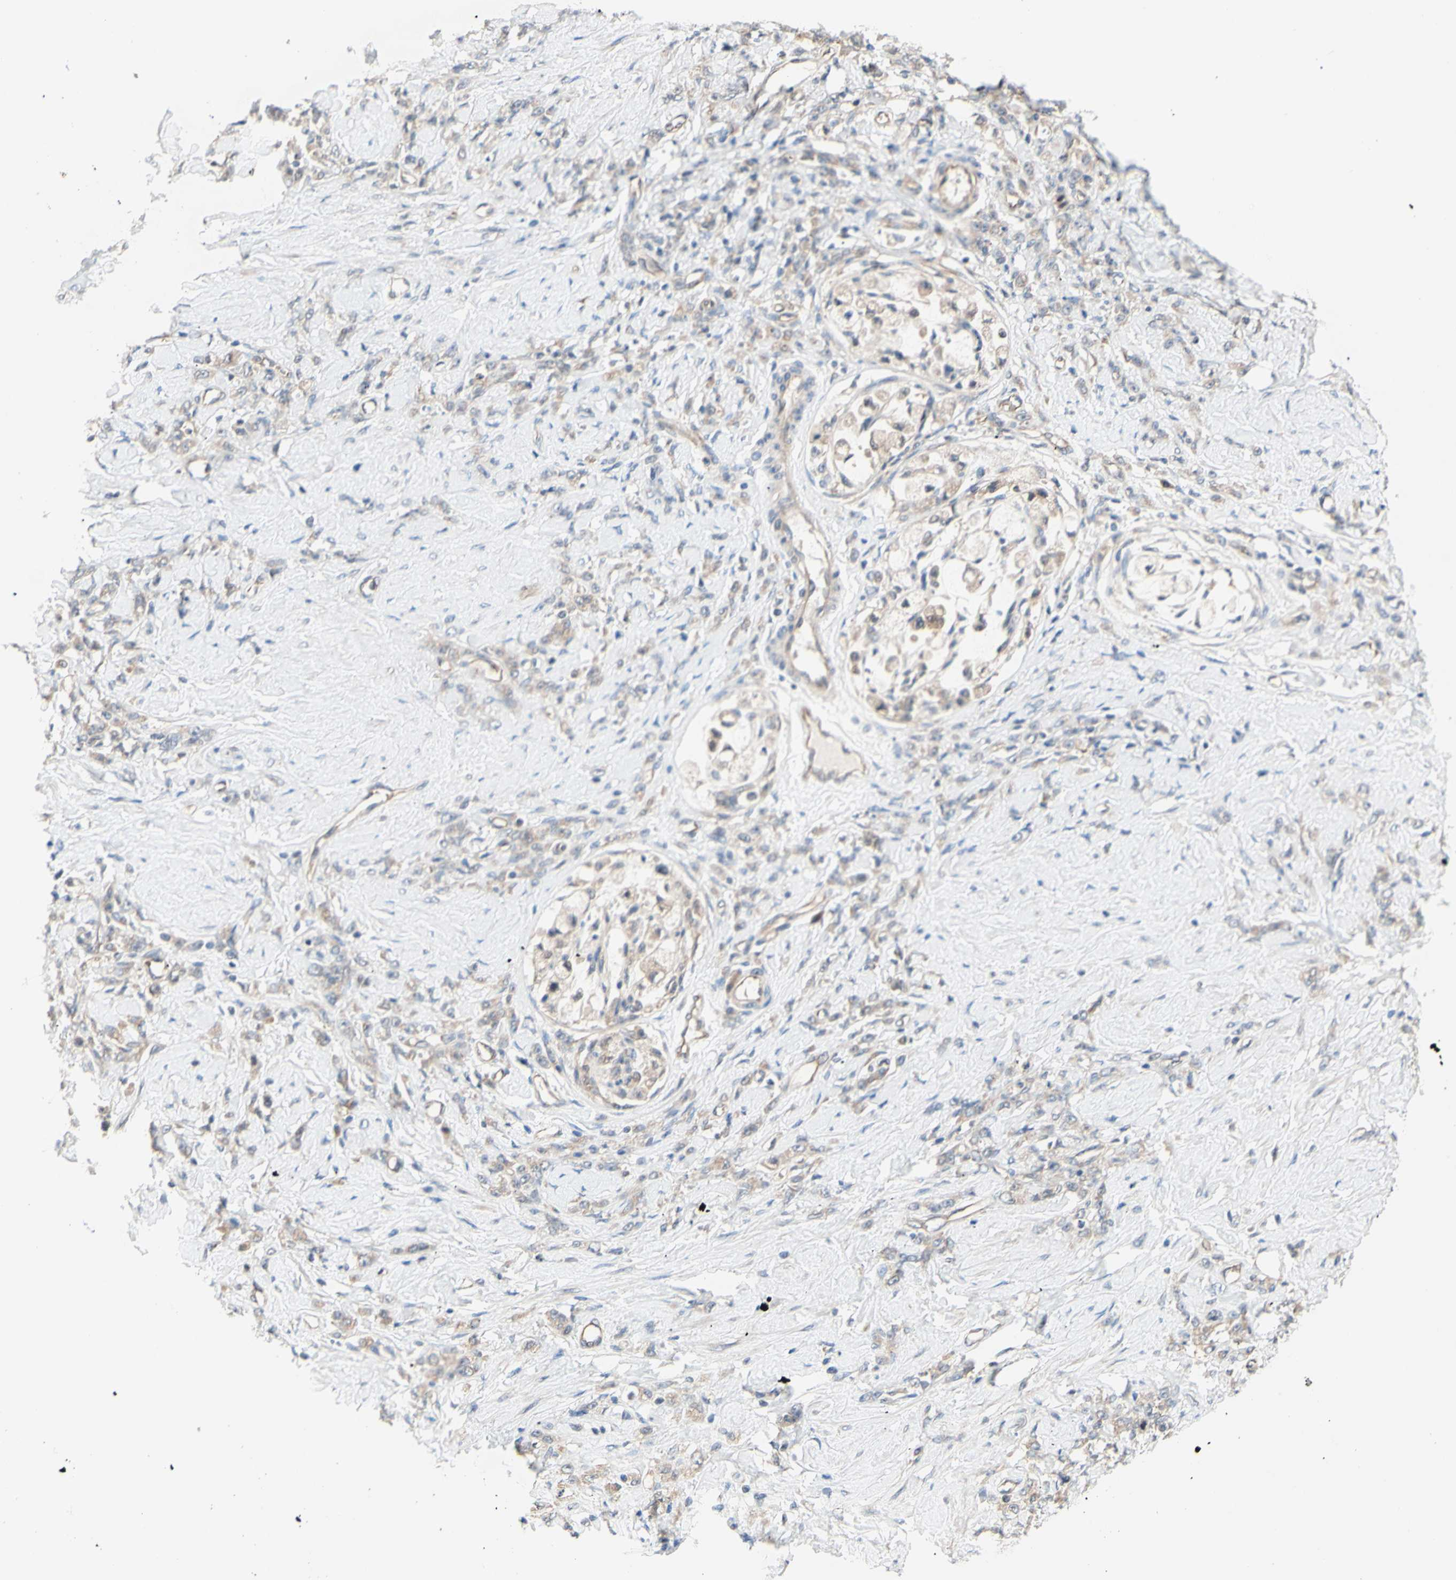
{"staining": {"intensity": "weak", "quantity": ">75%", "location": "cytoplasmic/membranous"}, "tissue": "stomach cancer", "cell_type": "Tumor cells", "image_type": "cancer", "snomed": [{"axis": "morphology", "description": "Adenocarcinoma, NOS"}, {"axis": "topography", "description": "Stomach"}], "caption": "IHC histopathology image of neoplastic tissue: stomach cancer (adenocarcinoma) stained using IHC reveals low levels of weak protein expression localized specifically in the cytoplasmic/membranous of tumor cells, appearing as a cytoplasmic/membranous brown color.", "gene": "DYNLRB1", "patient": {"sex": "male", "age": 82}}